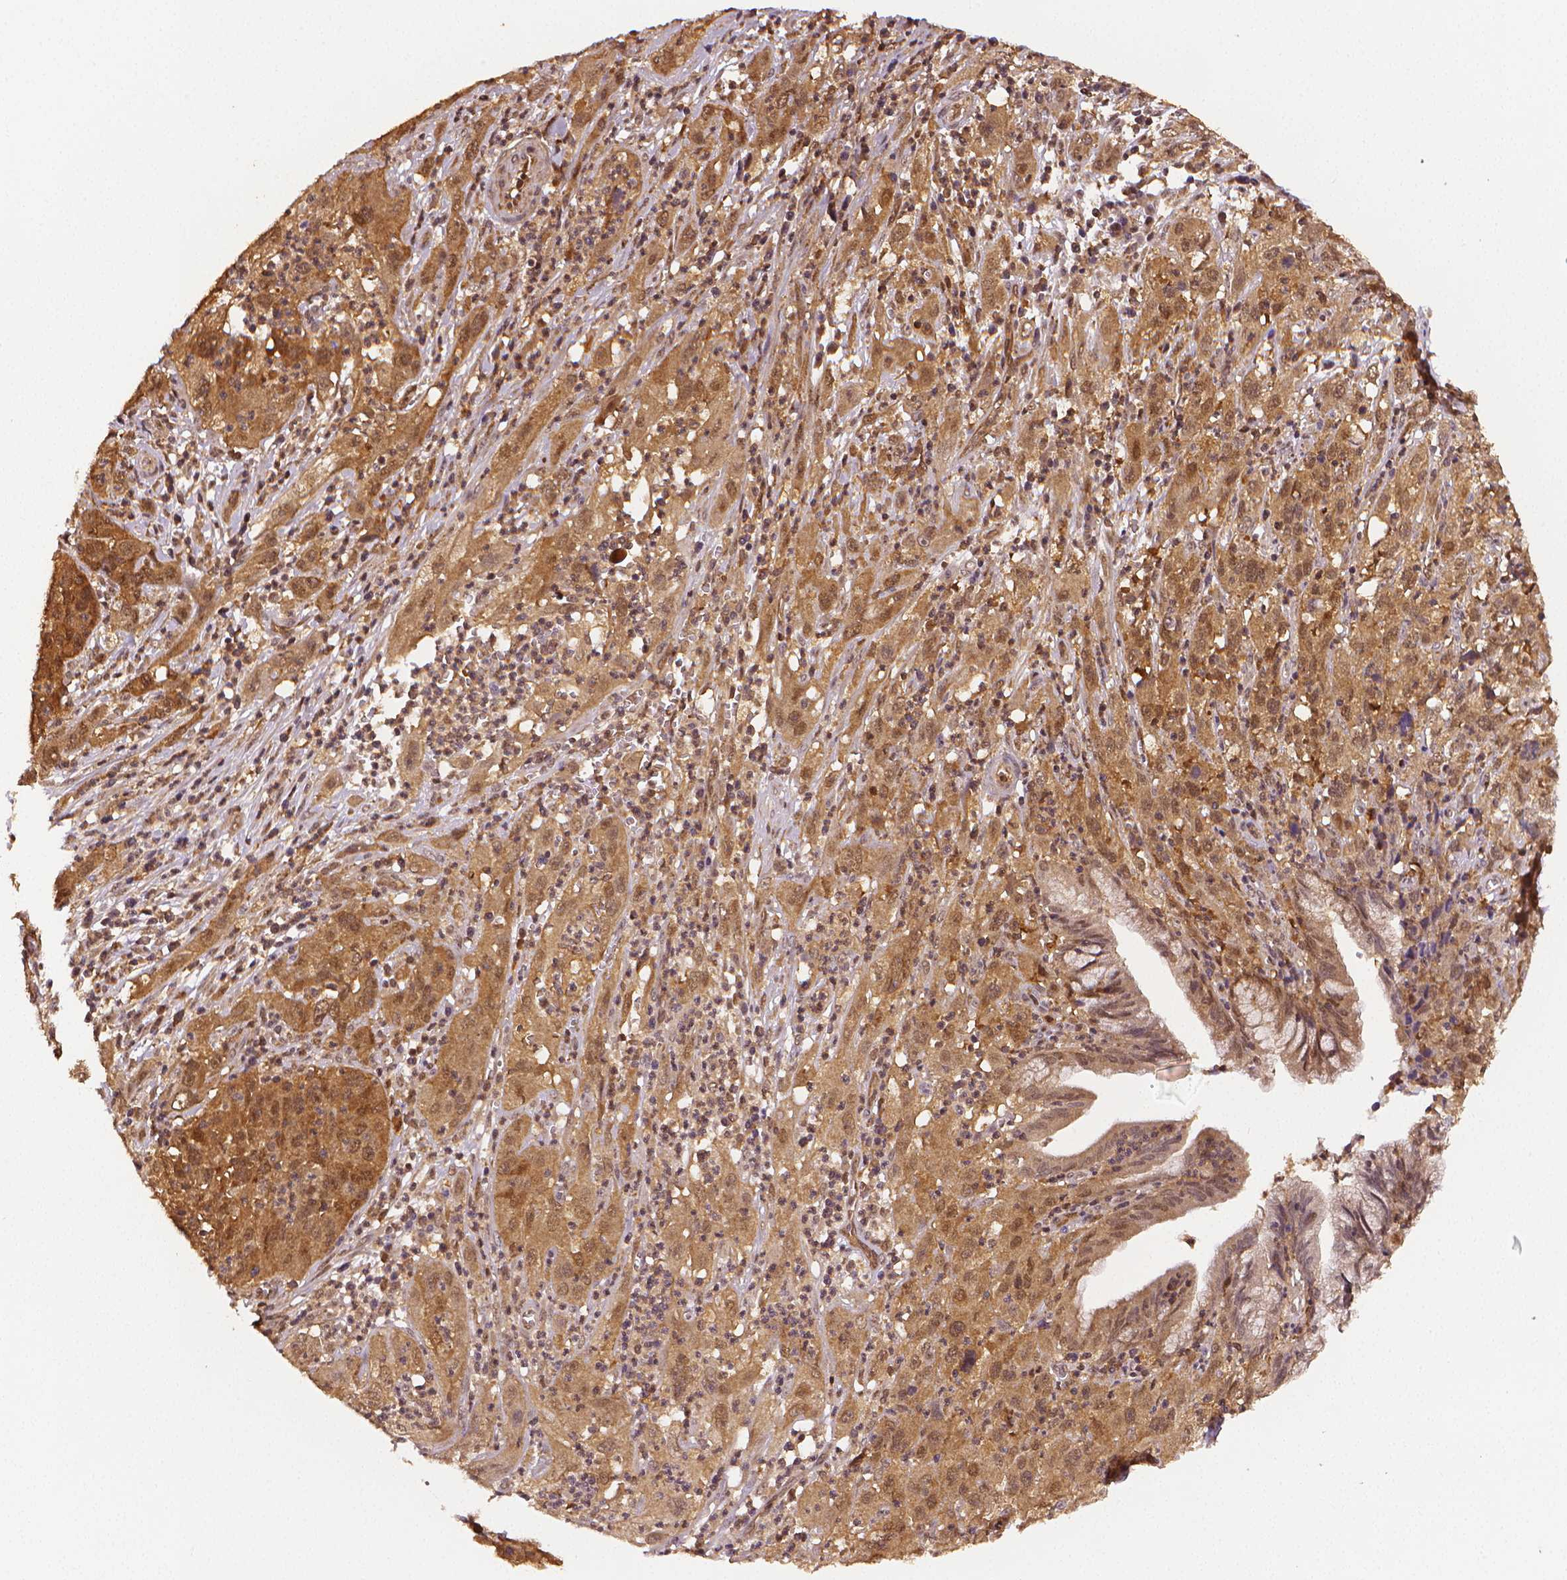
{"staining": {"intensity": "moderate", "quantity": ">75%", "location": "cytoplasmic/membranous"}, "tissue": "cervical cancer", "cell_type": "Tumor cells", "image_type": "cancer", "snomed": [{"axis": "morphology", "description": "Squamous cell carcinoma, NOS"}, {"axis": "topography", "description": "Cervix"}], "caption": "Immunohistochemistry (IHC) micrograph of squamous cell carcinoma (cervical) stained for a protein (brown), which exhibits medium levels of moderate cytoplasmic/membranous positivity in about >75% of tumor cells.", "gene": "STAT3", "patient": {"sex": "female", "age": 32}}